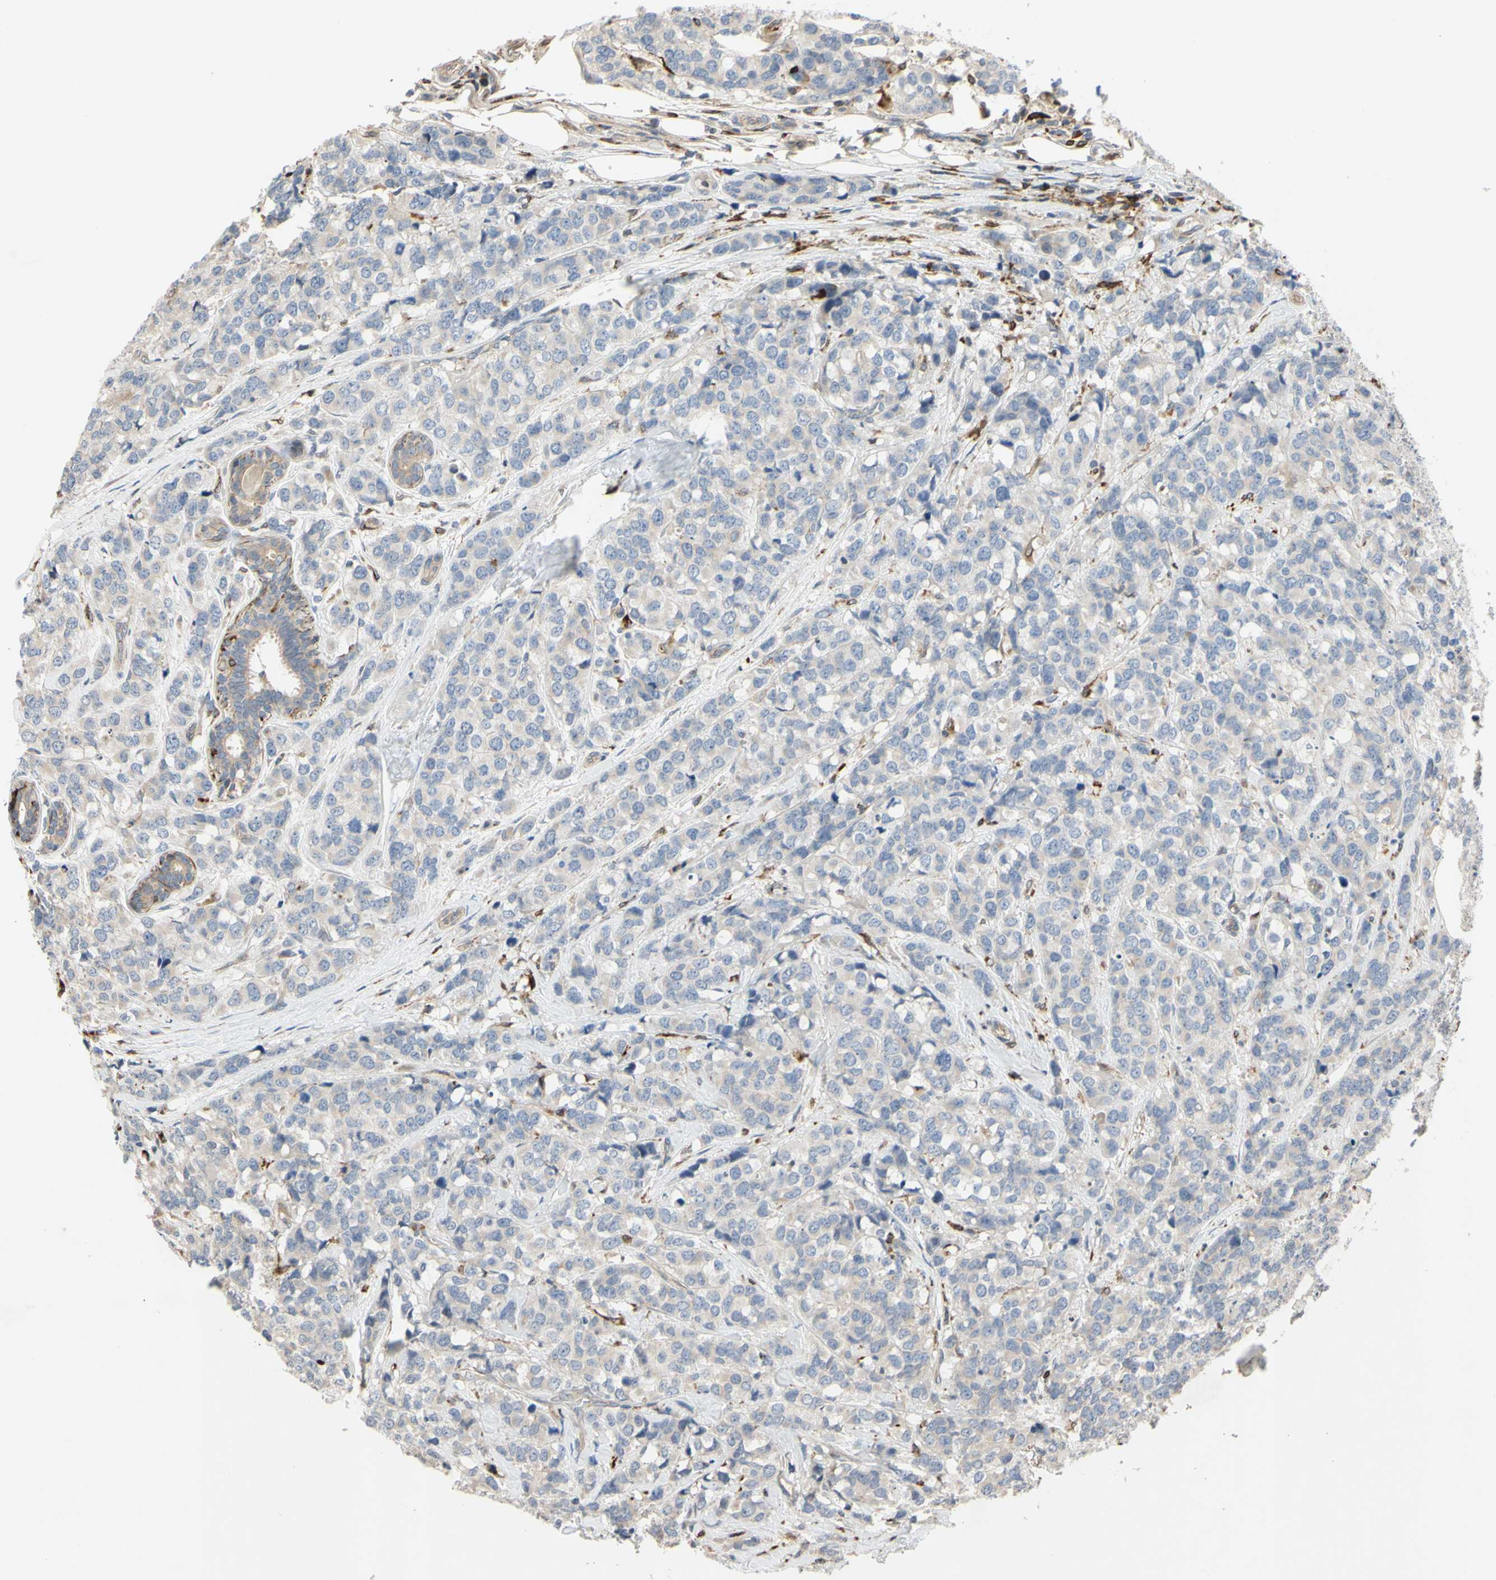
{"staining": {"intensity": "weak", "quantity": "<25%", "location": "cytoplasmic/membranous"}, "tissue": "breast cancer", "cell_type": "Tumor cells", "image_type": "cancer", "snomed": [{"axis": "morphology", "description": "Lobular carcinoma"}, {"axis": "topography", "description": "Breast"}], "caption": "High power microscopy photomicrograph of an immunohistochemistry (IHC) histopathology image of breast cancer (lobular carcinoma), revealing no significant staining in tumor cells. (DAB (3,3'-diaminobenzidine) immunohistochemistry (IHC) visualized using brightfield microscopy, high magnification).", "gene": "PLXNA2", "patient": {"sex": "female", "age": 59}}